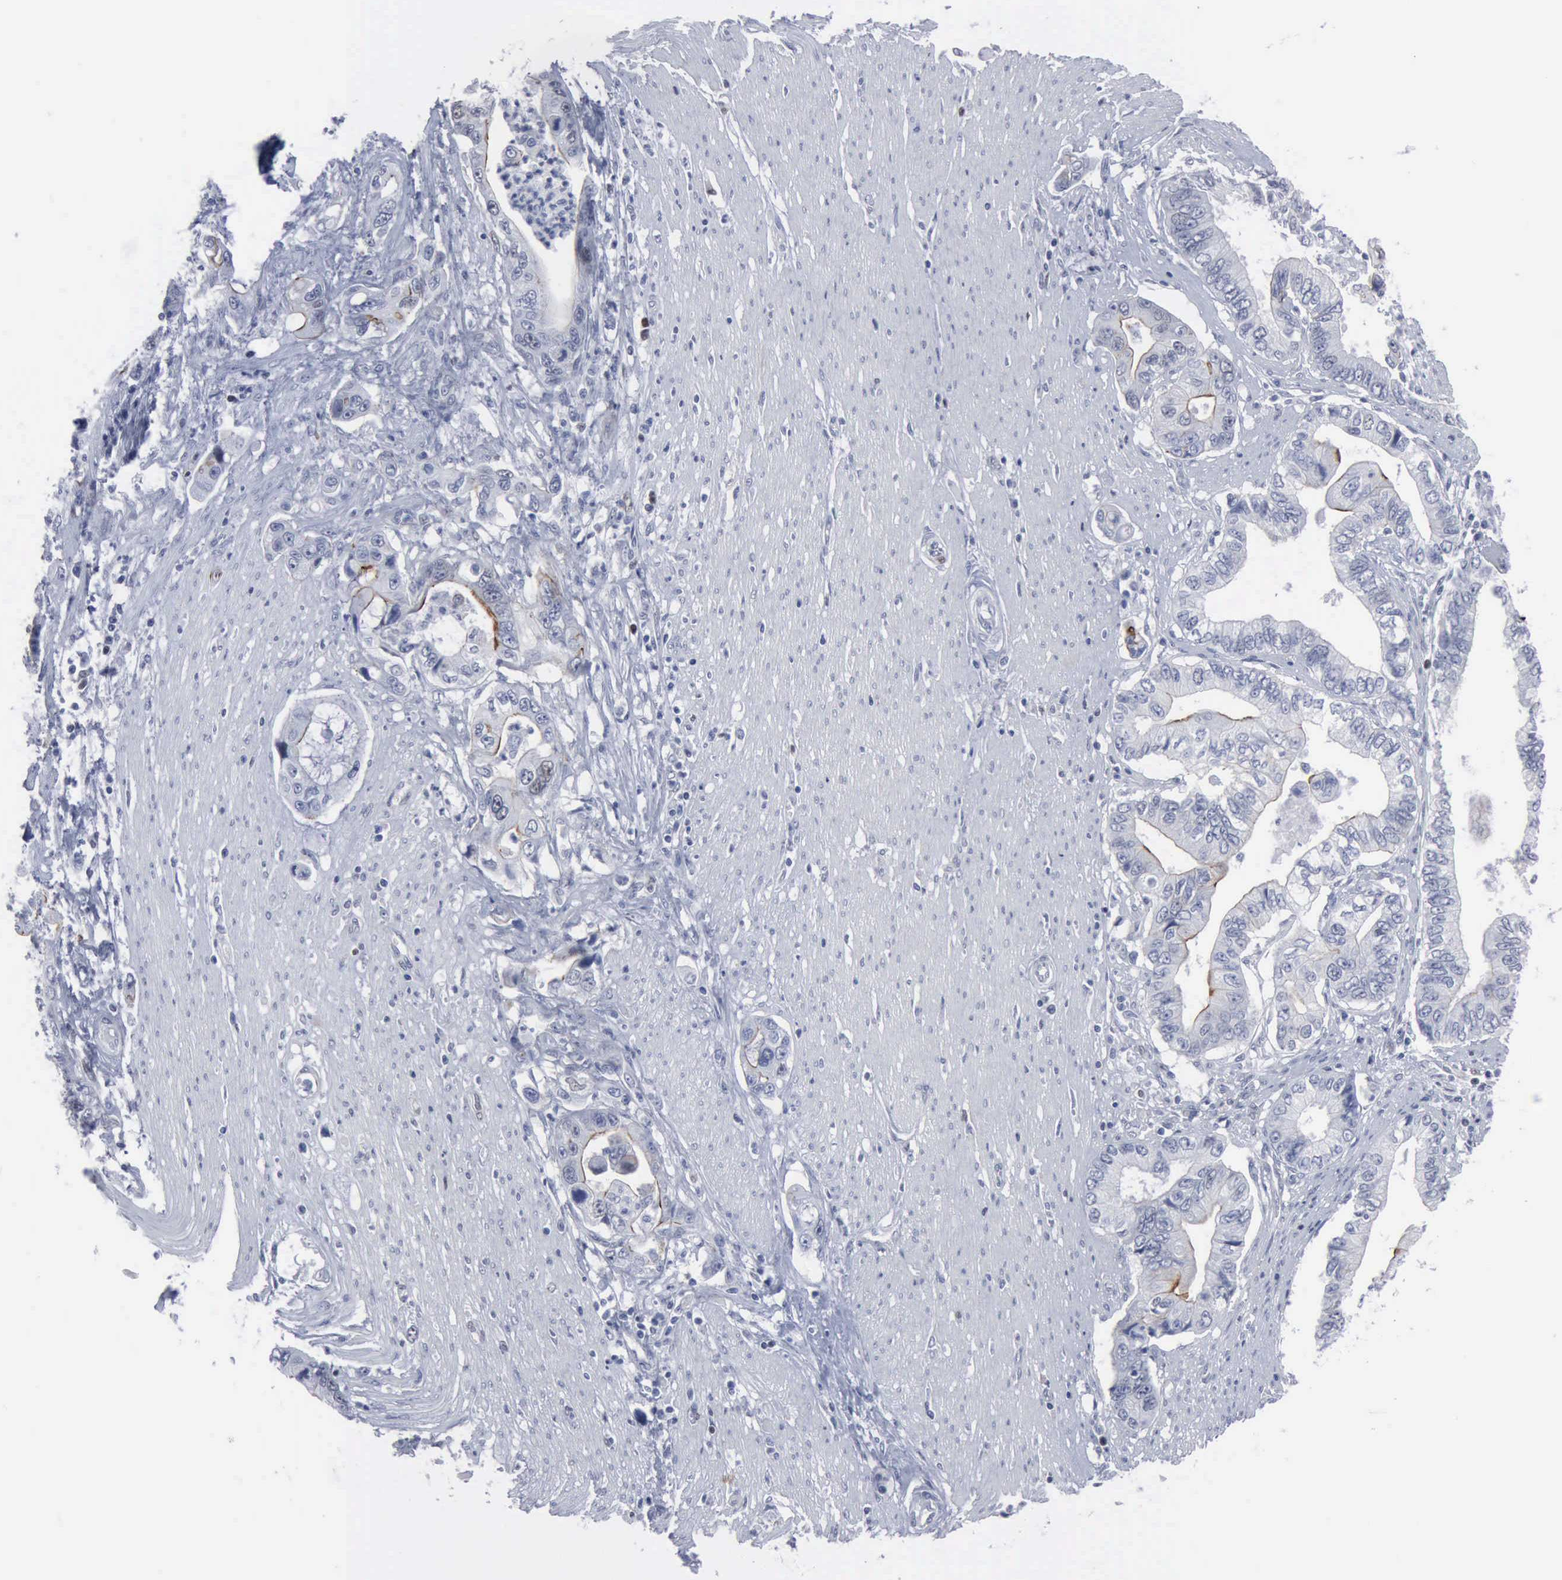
{"staining": {"intensity": "moderate", "quantity": "<25%", "location": "cytoplasmic/membranous"}, "tissue": "pancreatic cancer", "cell_type": "Tumor cells", "image_type": "cancer", "snomed": [{"axis": "morphology", "description": "Adenocarcinoma, NOS"}, {"axis": "topography", "description": "Pancreas"}, {"axis": "topography", "description": "Stomach, upper"}], "caption": "High-magnification brightfield microscopy of adenocarcinoma (pancreatic) stained with DAB (3,3'-diaminobenzidine) (brown) and counterstained with hematoxylin (blue). tumor cells exhibit moderate cytoplasmic/membranous staining is seen in approximately<25% of cells.", "gene": "MCM5", "patient": {"sex": "male", "age": 77}}